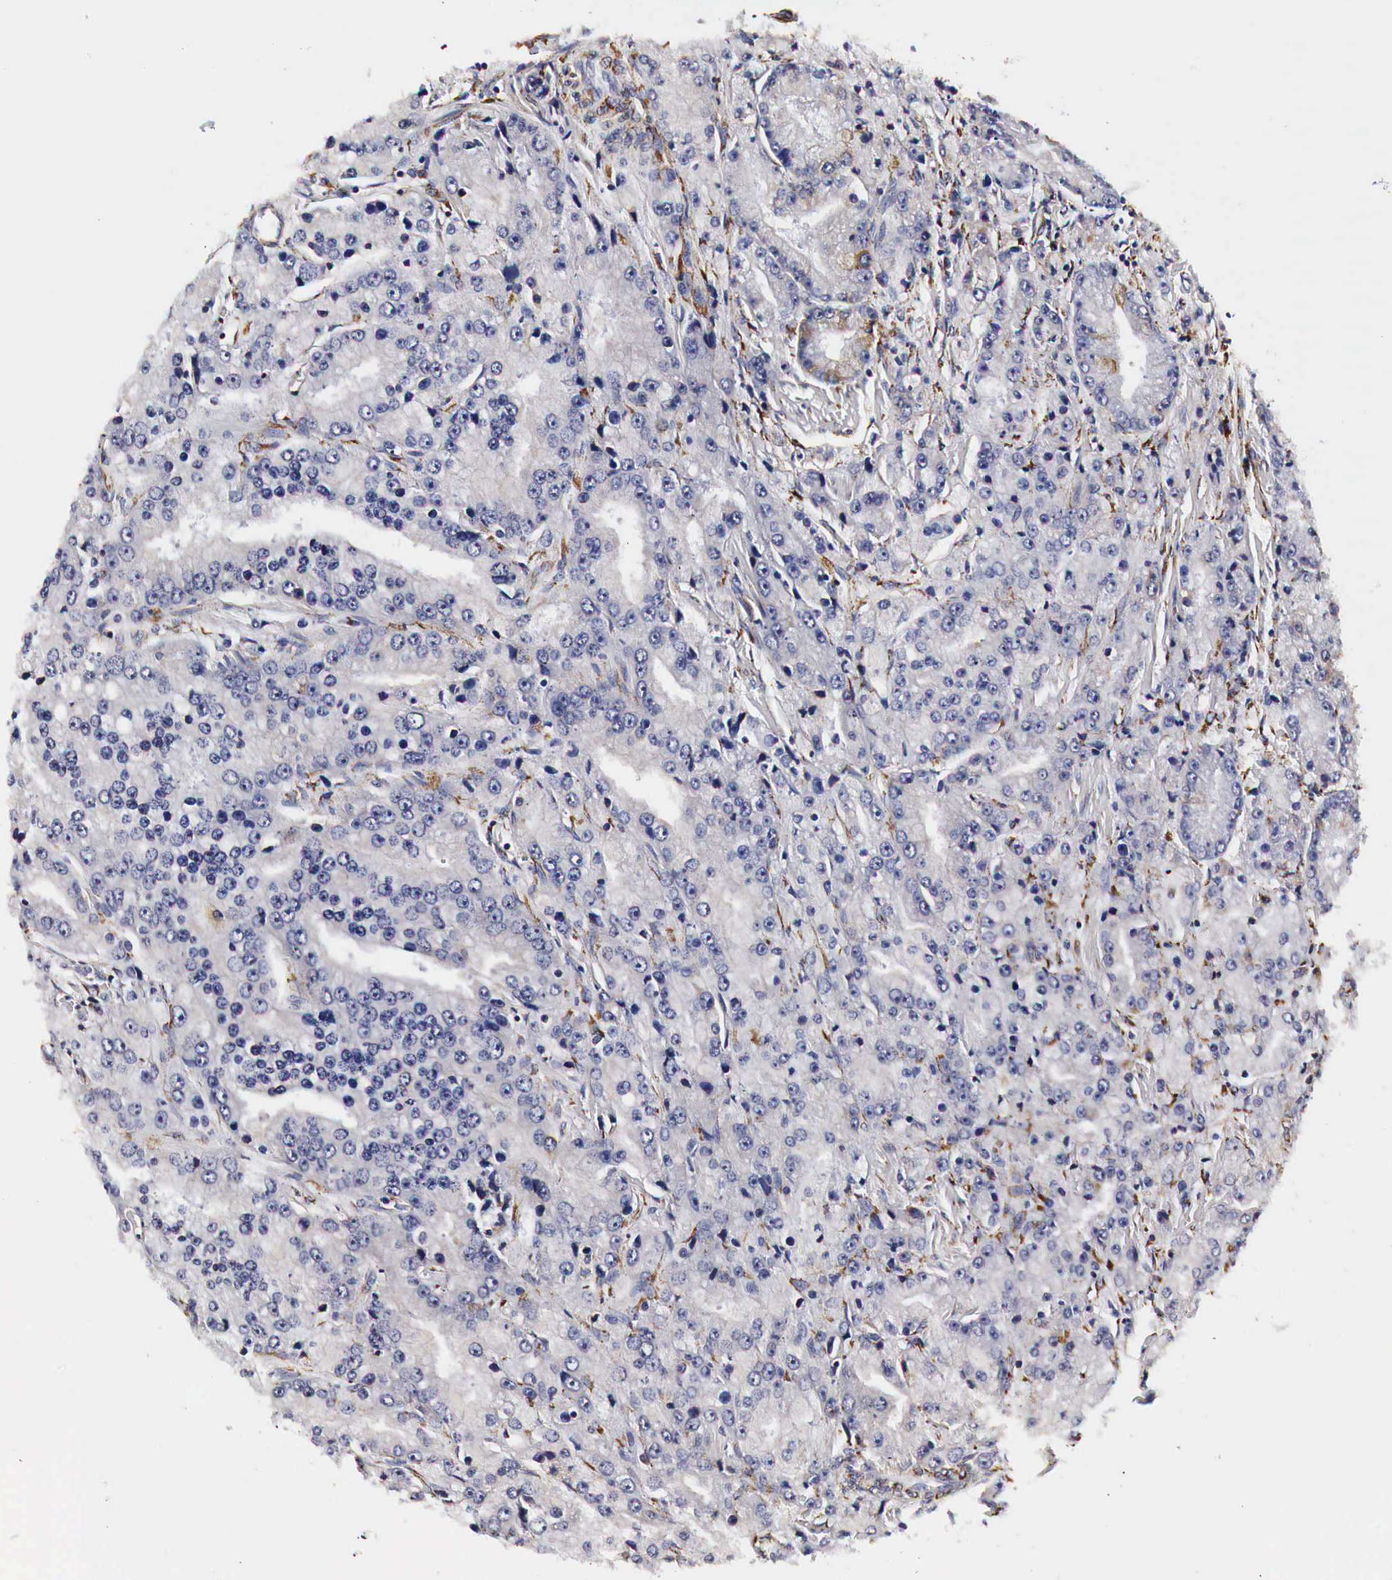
{"staining": {"intensity": "negative", "quantity": "none", "location": "none"}, "tissue": "prostate cancer", "cell_type": "Tumor cells", "image_type": "cancer", "snomed": [{"axis": "morphology", "description": "Adenocarcinoma, Medium grade"}, {"axis": "topography", "description": "Prostate"}], "caption": "There is no significant expression in tumor cells of prostate cancer.", "gene": "CKAP4", "patient": {"sex": "male", "age": 72}}